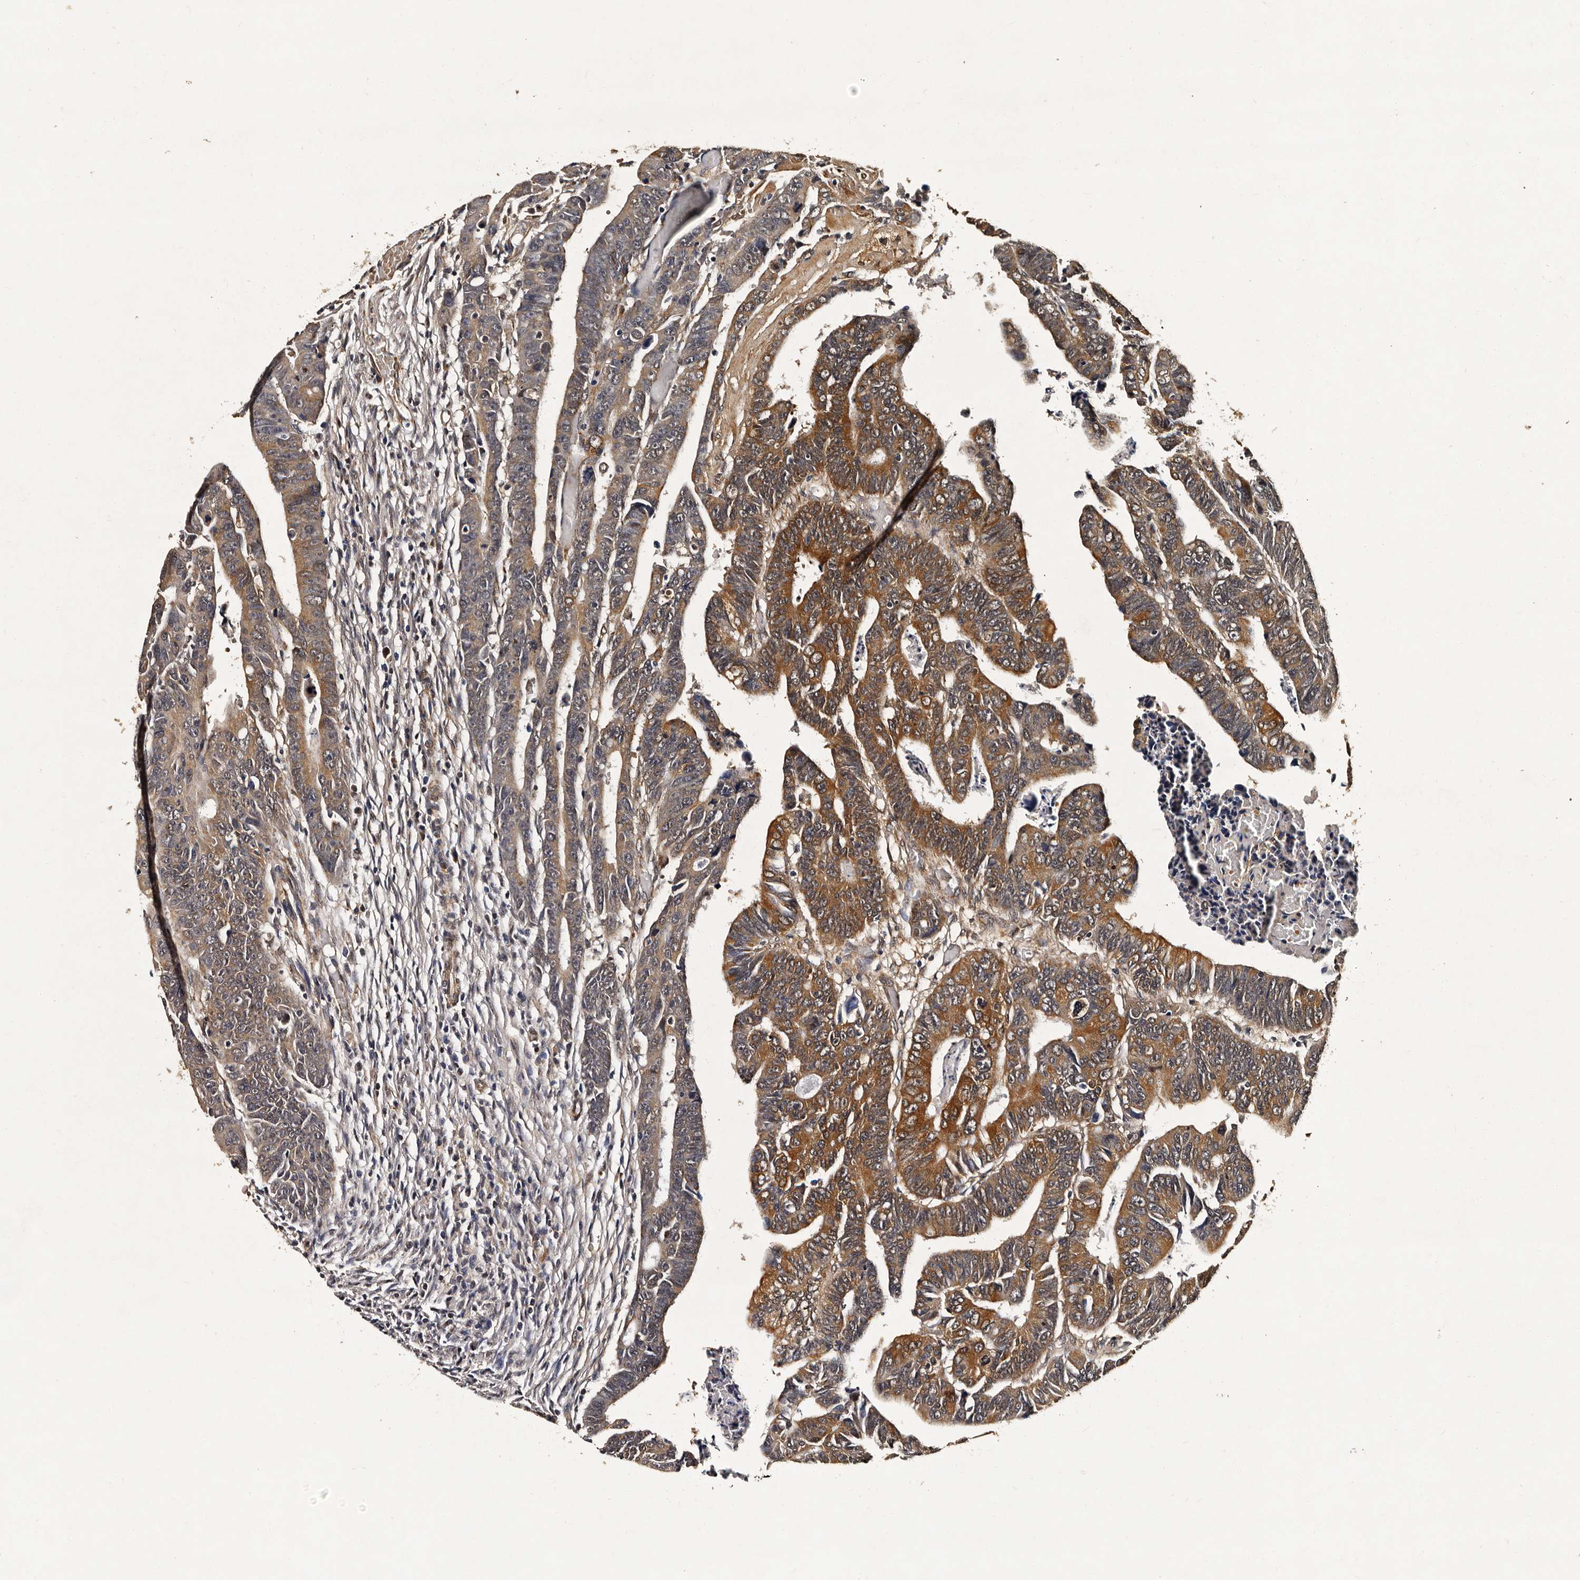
{"staining": {"intensity": "moderate", "quantity": ">75%", "location": "cytoplasmic/membranous"}, "tissue": "colorectal cancer", "cell_type": "Tumor cells", "image_type": "cancer", "snomed": [{"axis": "morphology", "description": "Adenocarcinoma, NOS"}, {"axis": "topography", "description": "Rectum"}], "caption": "Immunohistochemistry (DAB (3,3'-diaminobenzidine)) staining of colorectal cancer (adenocarcinoma) demonstrates moderate cytoplasmic/membranous protein staining in about >75% of tumor cells.", "gene": "CPNE3", "patient": {"sex": "female", "age": 65}}